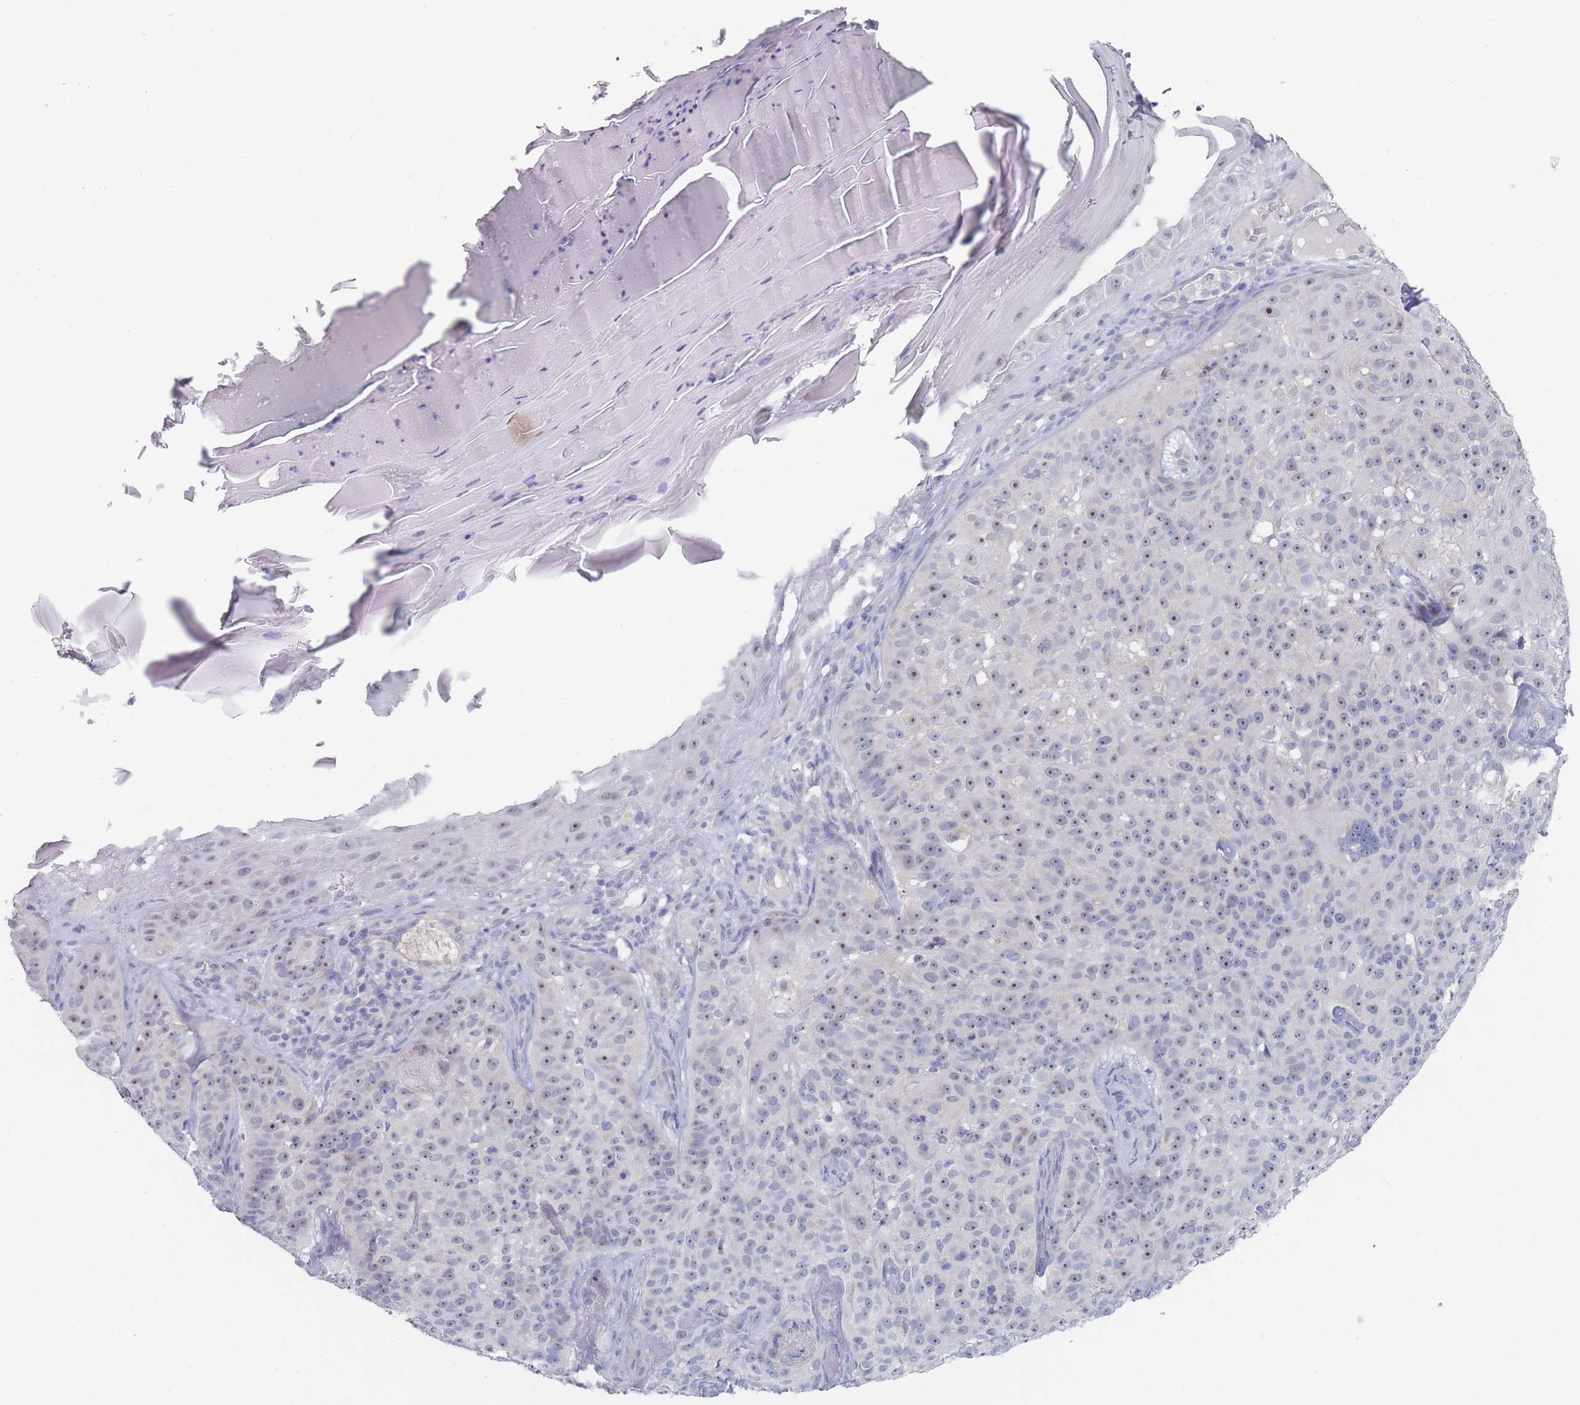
{"staining": {"intensity": "weak", "quantity": "<25%", "location": "nuclear"}, "tissue": "skin cancer", "cell_type": "Tumor cells", "image_type": "cancer", "snomed": [{"axis": "morphology", "description": "Basal cell carcinoma"}, {"axis": "topography", "description": "Skin"}], "caption": "Skin cancer was stained to show a protein in brown. There is no significant positivity in tumor cells.", "gene": "RNF8", "patient": {"sex": "female", "age": 92}}